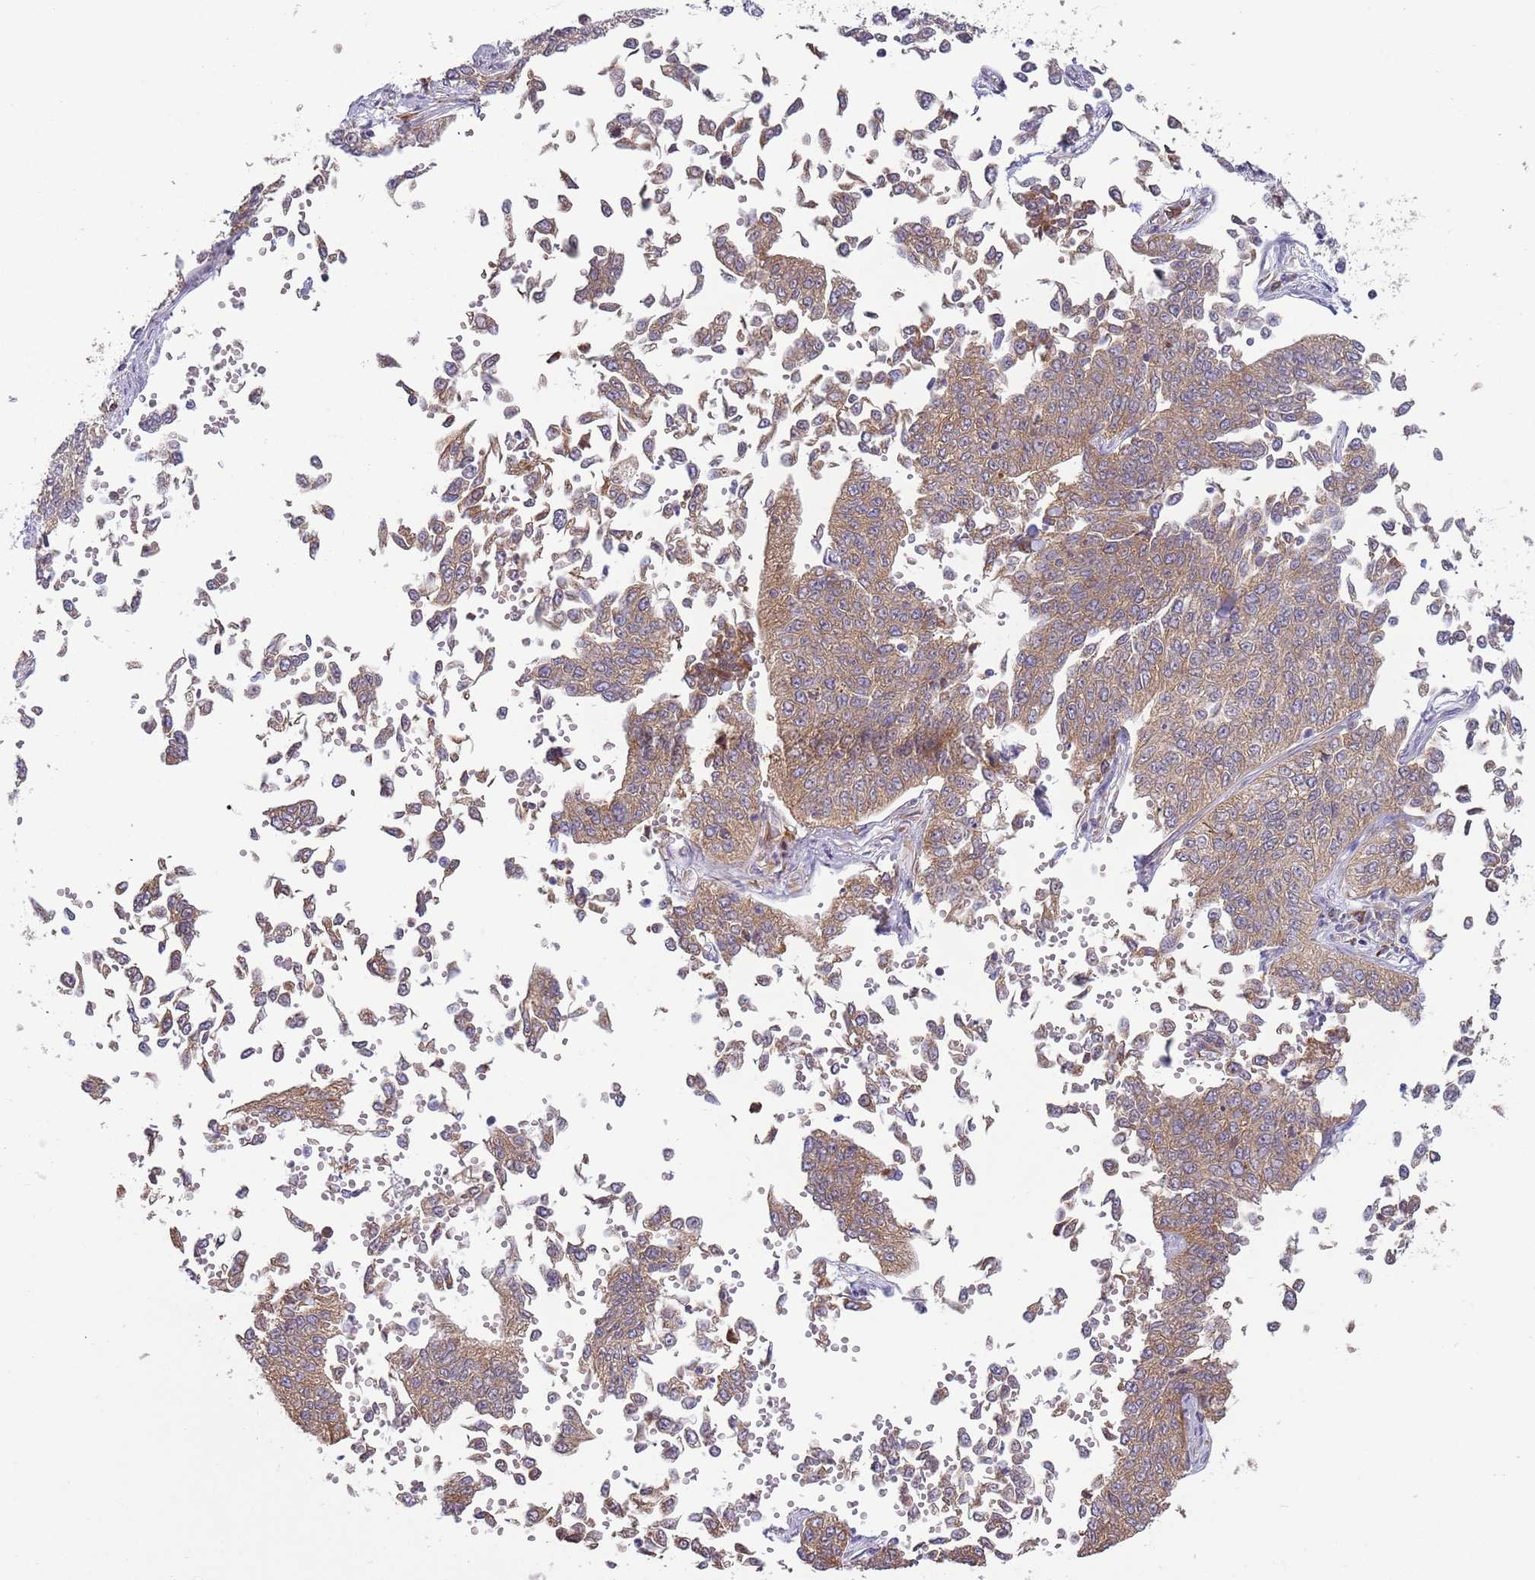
{"staining": {"intensity": "weak", "quantity": "25%-75%", "location": "cytoplasmic/membranous"}, "tissue": "cervical cancer", "cell_type": "Tumor cells", "image_type": "cancer", "snomed": [{"axis": "morphology", "description": "Squamous cell carcinoma, NOS"}, {"axis": "topography", "description": "Cervix"}], "caption": "Weak cytoplasmic/membranous protein staining is present in about 25%-75% of tumor cells in cervical squamous cell carcinoma.", "gene": "RPL17-C18orf32", "patient": {"sex": "female", "age": 35}}